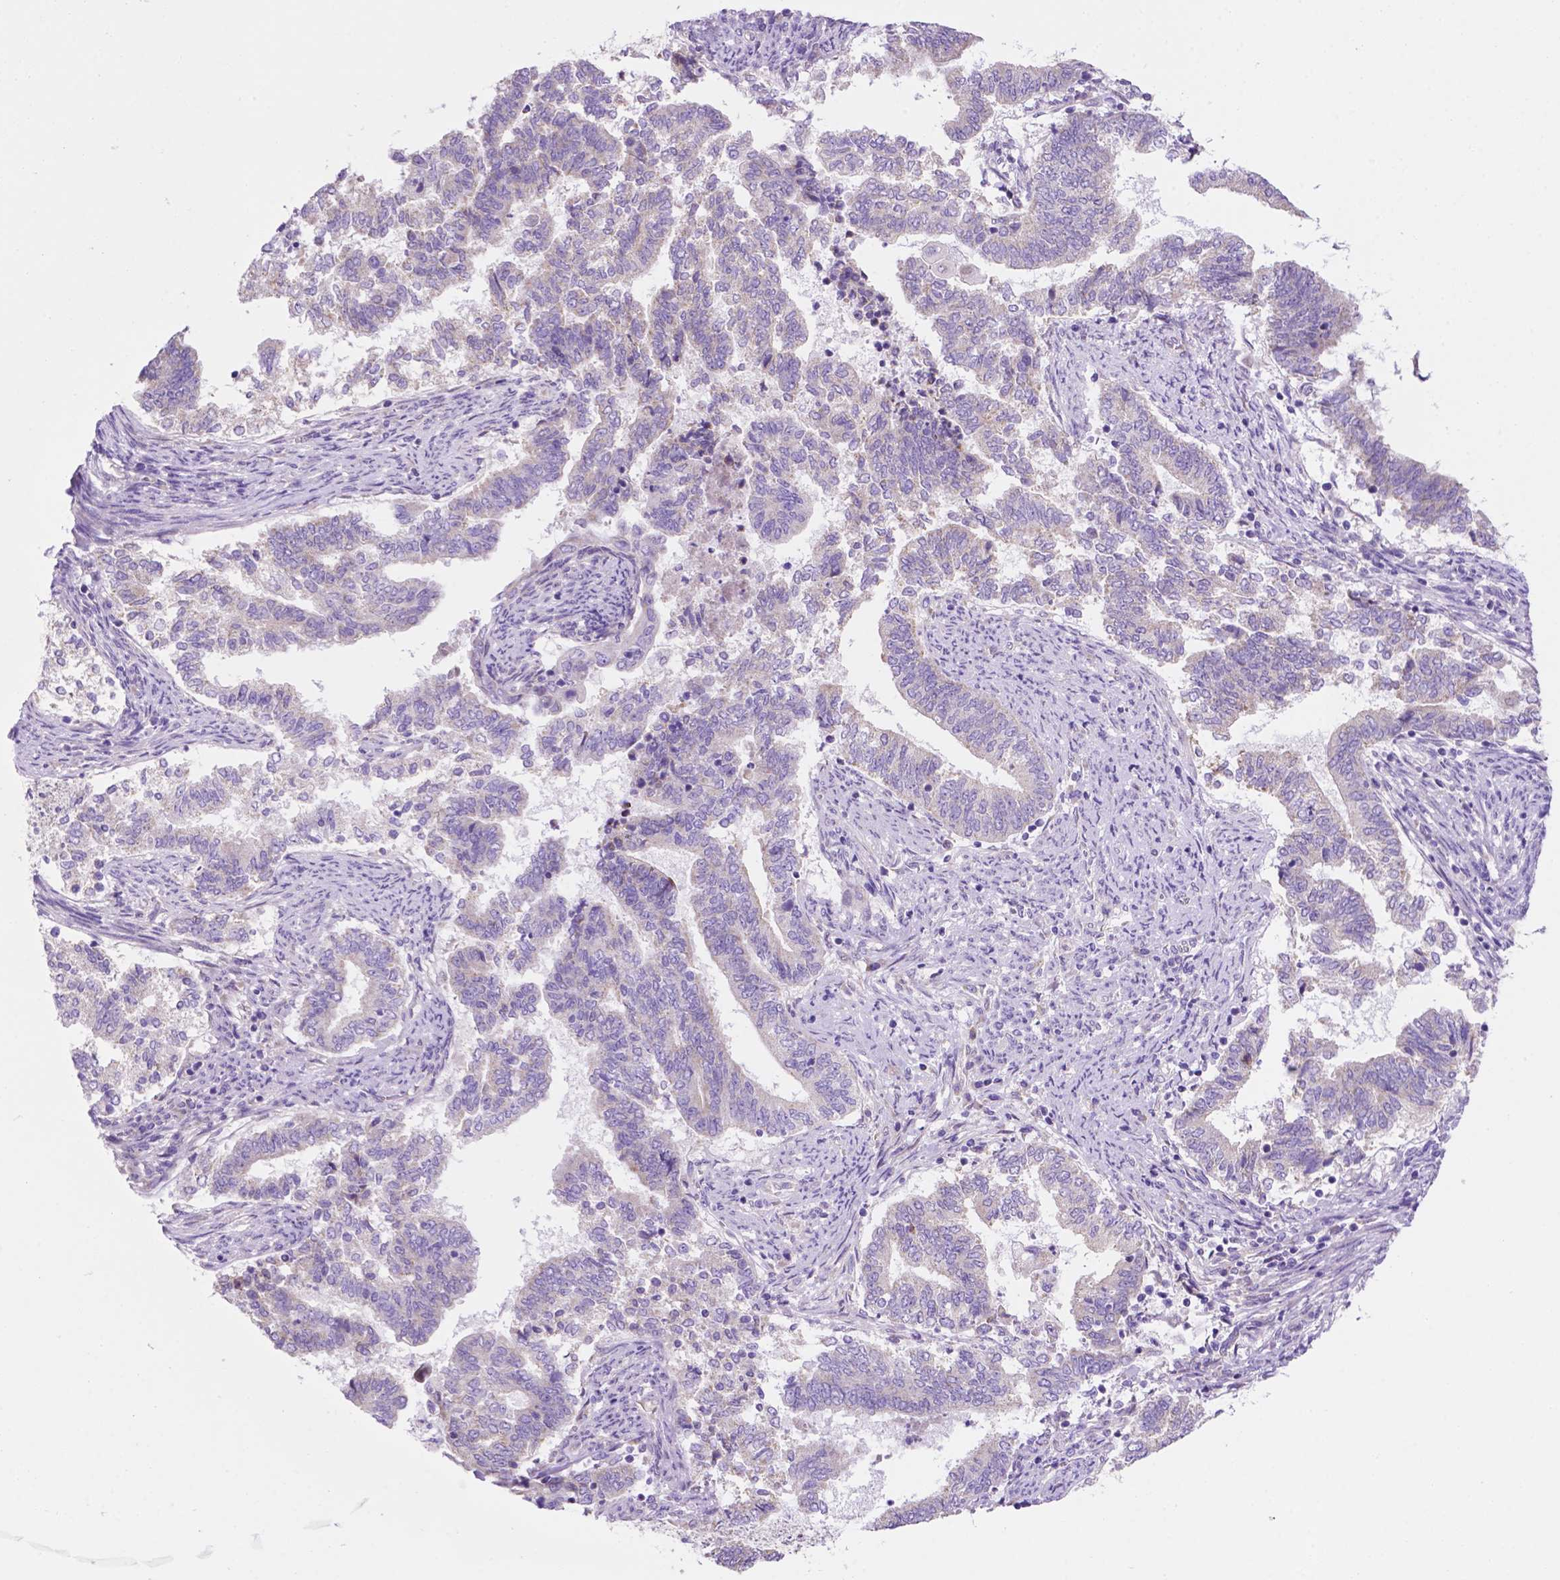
{"staining": {"intensity": "negative", "quantity": "none", "location": "none"}, "tissue": "endometrial cancer", "cell_type": "Tumor cells", "image_type": "cancer", "snomed": [{"axis": "morphology", "description": "Adenocarcinoma, NOS"}, {"axis": "topography", "description": "Endometrium"}], "caption": "Endometrial adenocarcinoma was stained to show a protein in brown. There is no significant staining in tumor cells.", "gene": "CEACAM7", "patient": {"sex": "female", "age": 65}}